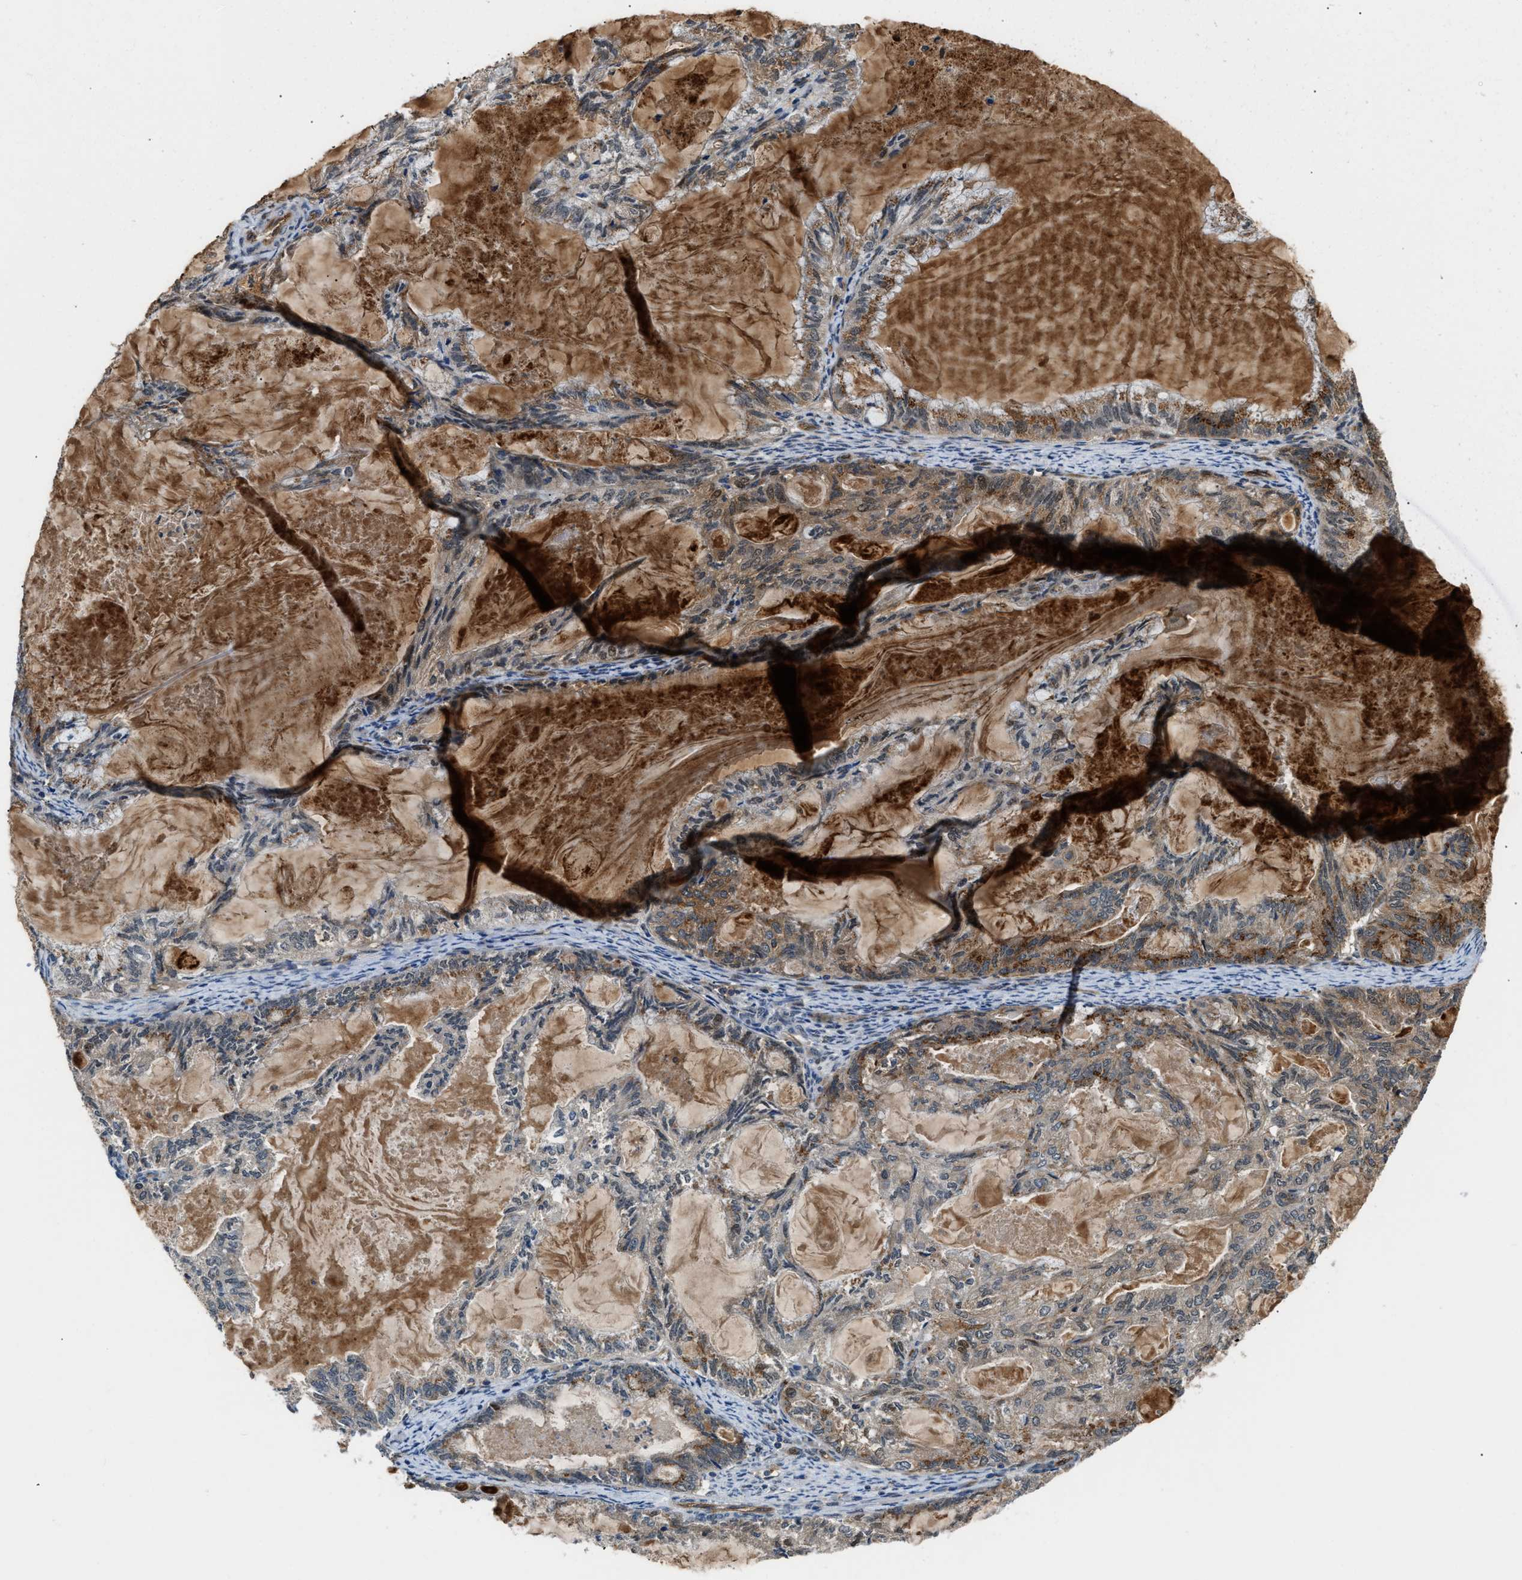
{"staining": {"intensity": "strong", "quantity": "25%-75%", "location": "cytoplasmic/membranous"}, "tissue": "endometrial cancer", "cell_type": "Tumor cells", "image_type": "cancer", "snomed": [{"axis": "morphology", "description": "Adenocarcinoma, NOS"}, {"axis": "topography", "description": "Endometrium"}], "caption": "Brown immunohistochemical staining in adenocarcinoma (endometrial) demonstrates strong cytoplasmic/membranous expression in about 25%-75% of tumor cells.", "gene": "COPS2", "patient": {"sex": "female", "age": 86}}